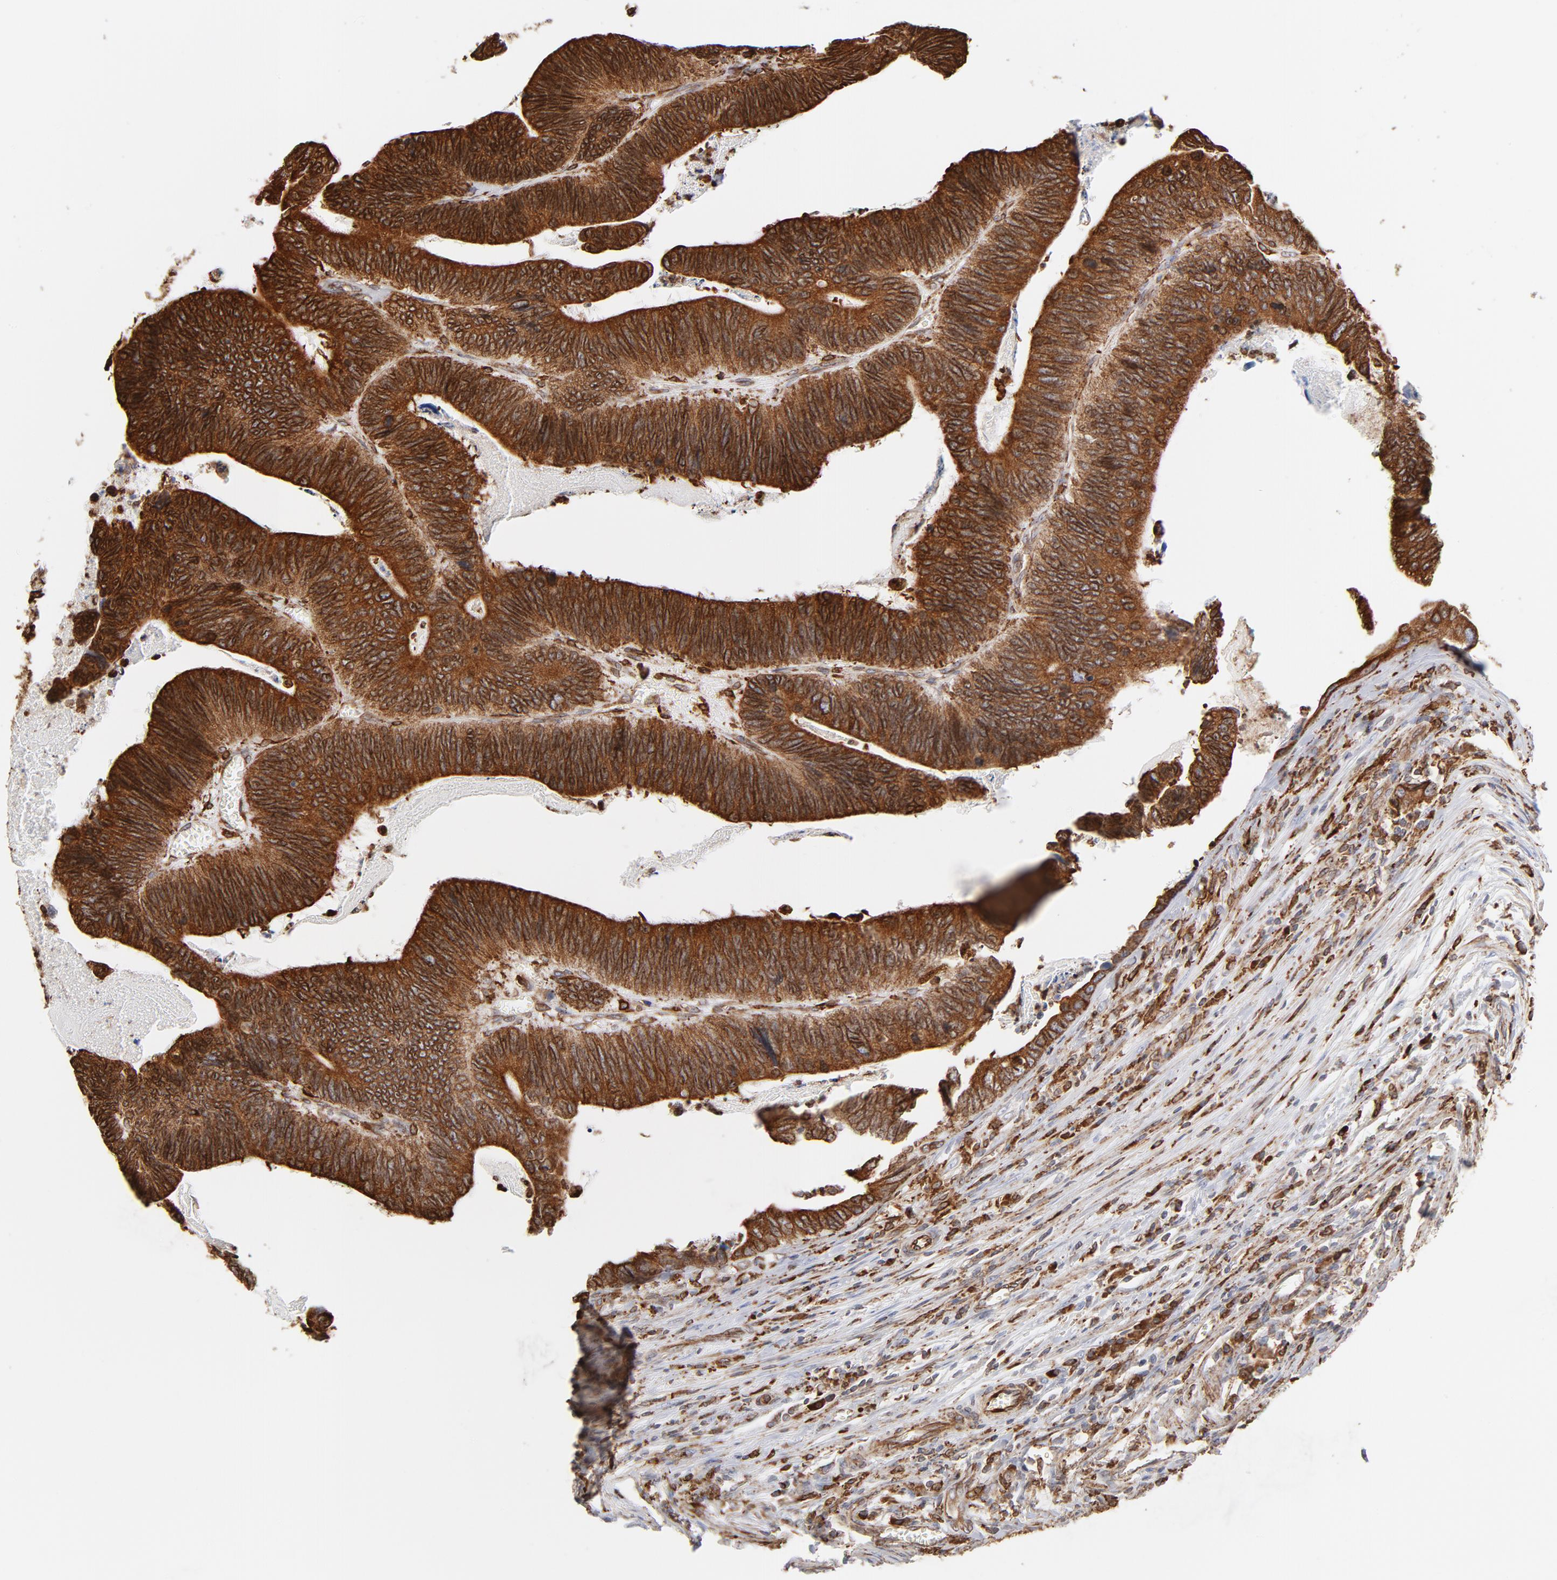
{"staining": {"intensity": "strong", "quantity": ">75%", "location": "cytoplasmic/membranous"}, "tissue": "colorectal cancer", "cell_type": "Tumor cells", "image_type": "cancer", "snomed": [{"axis": "morphology", "description": "Adenocarcinoma, NOS"}, {"axis": "topography", "description": "Colon"}], "caption": "The histopathology image exhibits a brown stain indicating the presence of a protein in the cytoplasmic/membranous of tumor cells in adenocarcinoma (colorectal).", "gene": "CANX", "patient": {"sex": "male", "age": 72}}